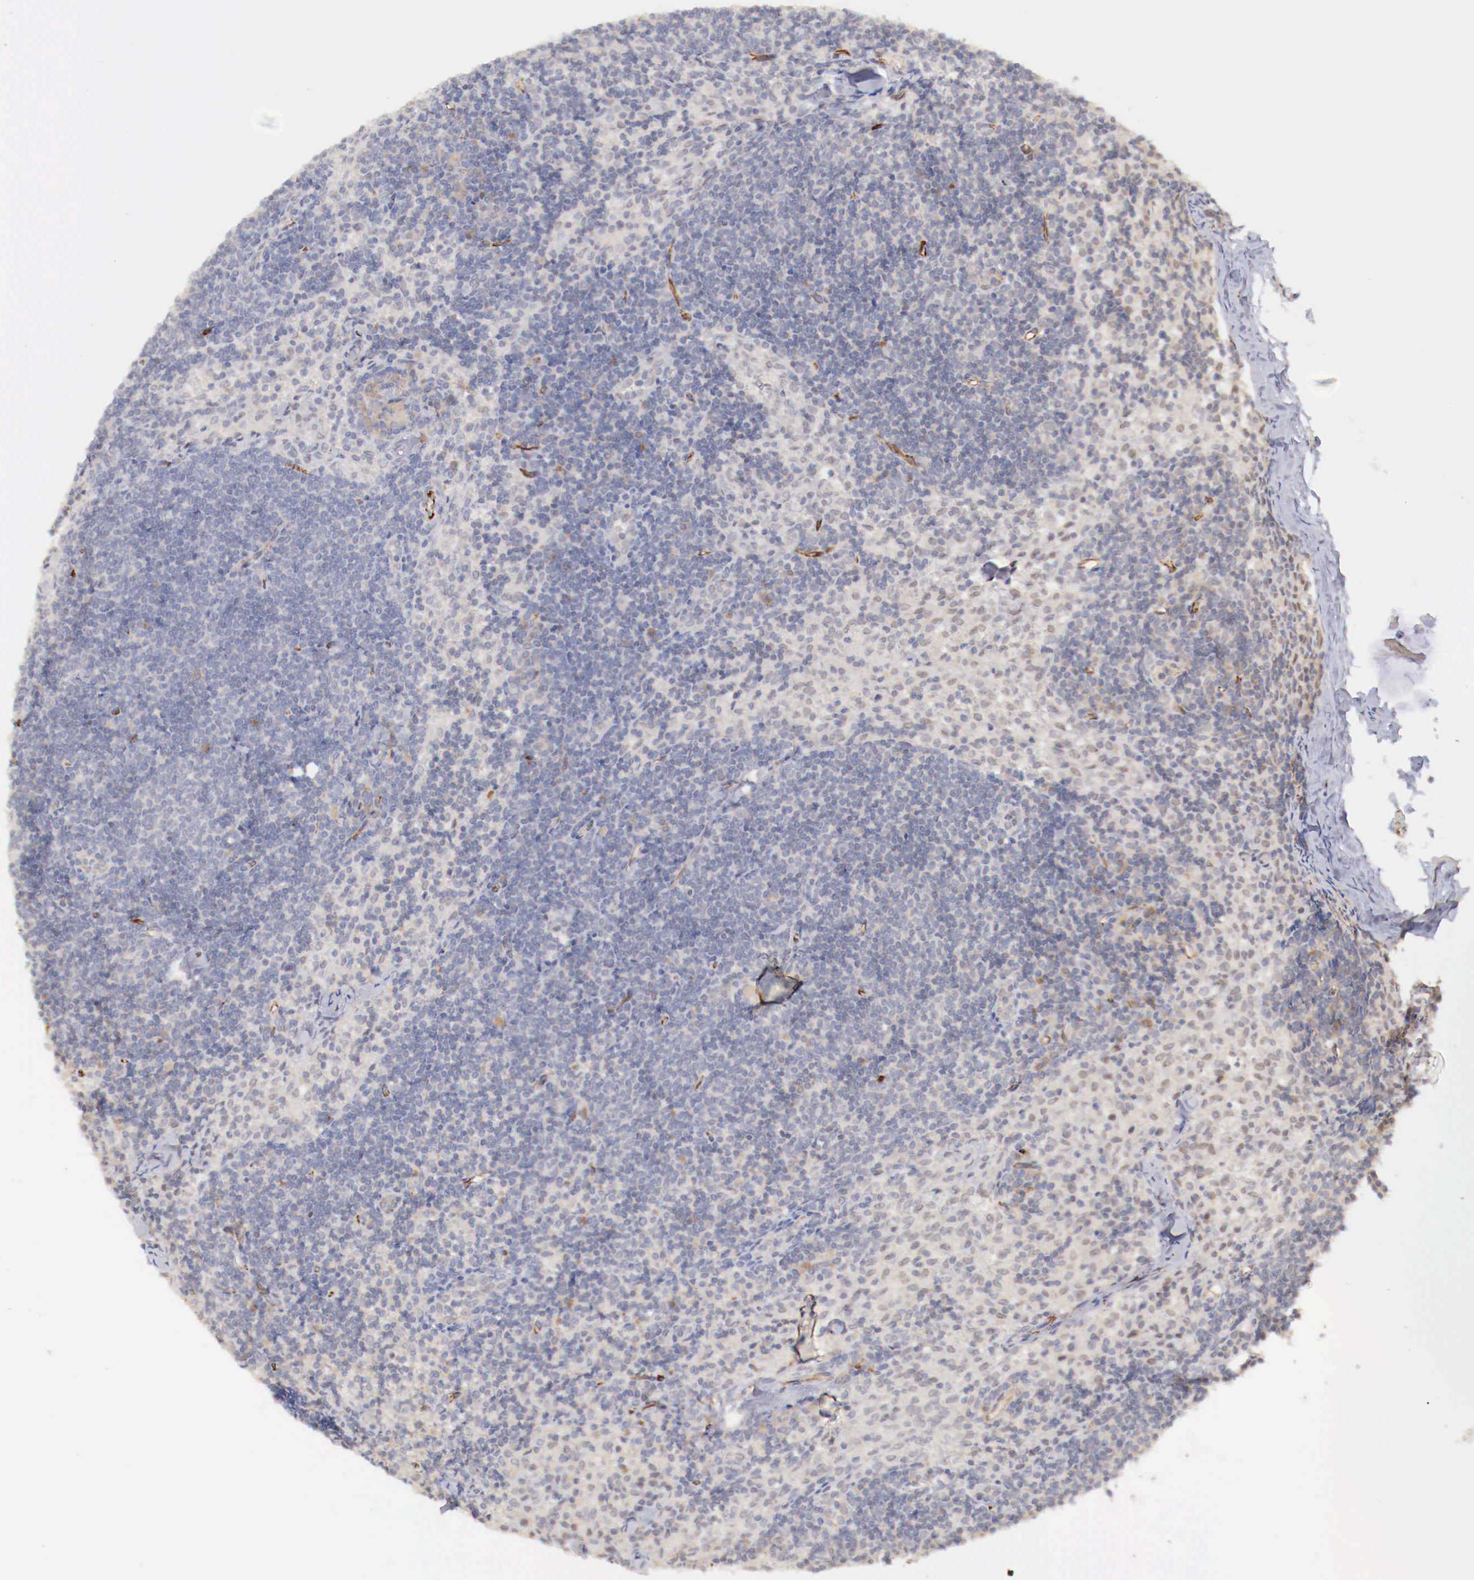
{"staining": {"intensity": "negative", "quantity": "none", "location": "none"}, "tissue": "lymph node", "cell_type": "Germinal center cells", "image_type": "normal", "snomed": [{"axis": "morphology", "description": "Normal tissue, NOS"}, {"axis": "topography", "description": "Lymph node"}], "caption": "DAB (3,3'-diaminobenzidine) immunohistochemical staining of unremarkable human lymph node exhibits no significant positivity in germinal center cells.", "gene": "WT1", "patient": {"sex": "female", "age": 35}}